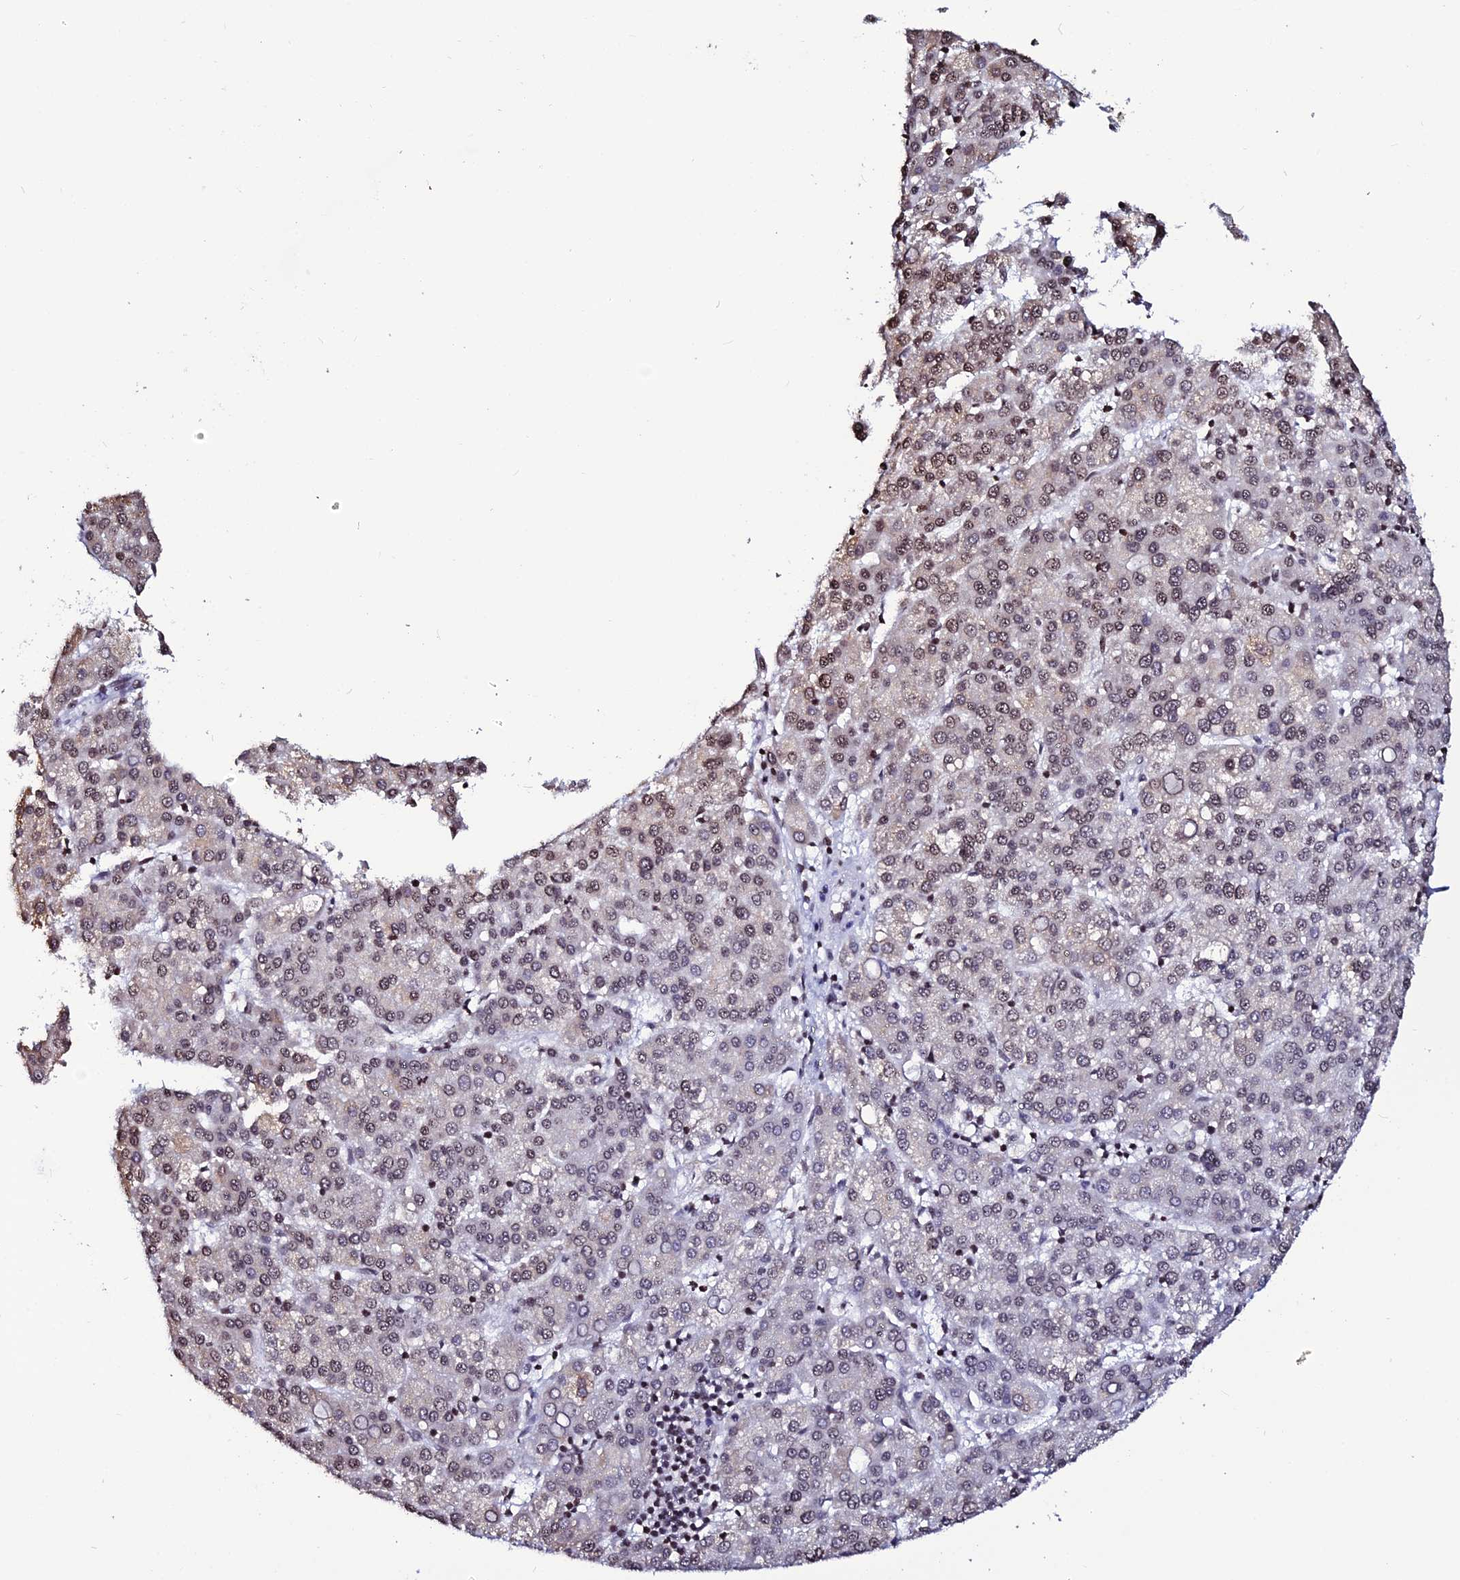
{"staining": {"intensity": "weak", "quantity": "25%-75%", "location": "nuclear"}, "tissue": "liver cancer", "cell_type": "Tumor cells", "image_type": "cancer", "snomed": [{"axis": "morphology", "description": "Carcinoma, Hepatocellular, NOS"}, {"axis": "topography", "description": "Liver"}], "caption": "Liver hepatocellular carcinoma tissue displays weak nuclear expression in about 25%-75% of tumor cells, visualized by immunohistochemistry. (IHC, brightfield microscopy, high magnification).", "gene": "MACROH2A2", "patient": {"sex": "female", "age": 58}}